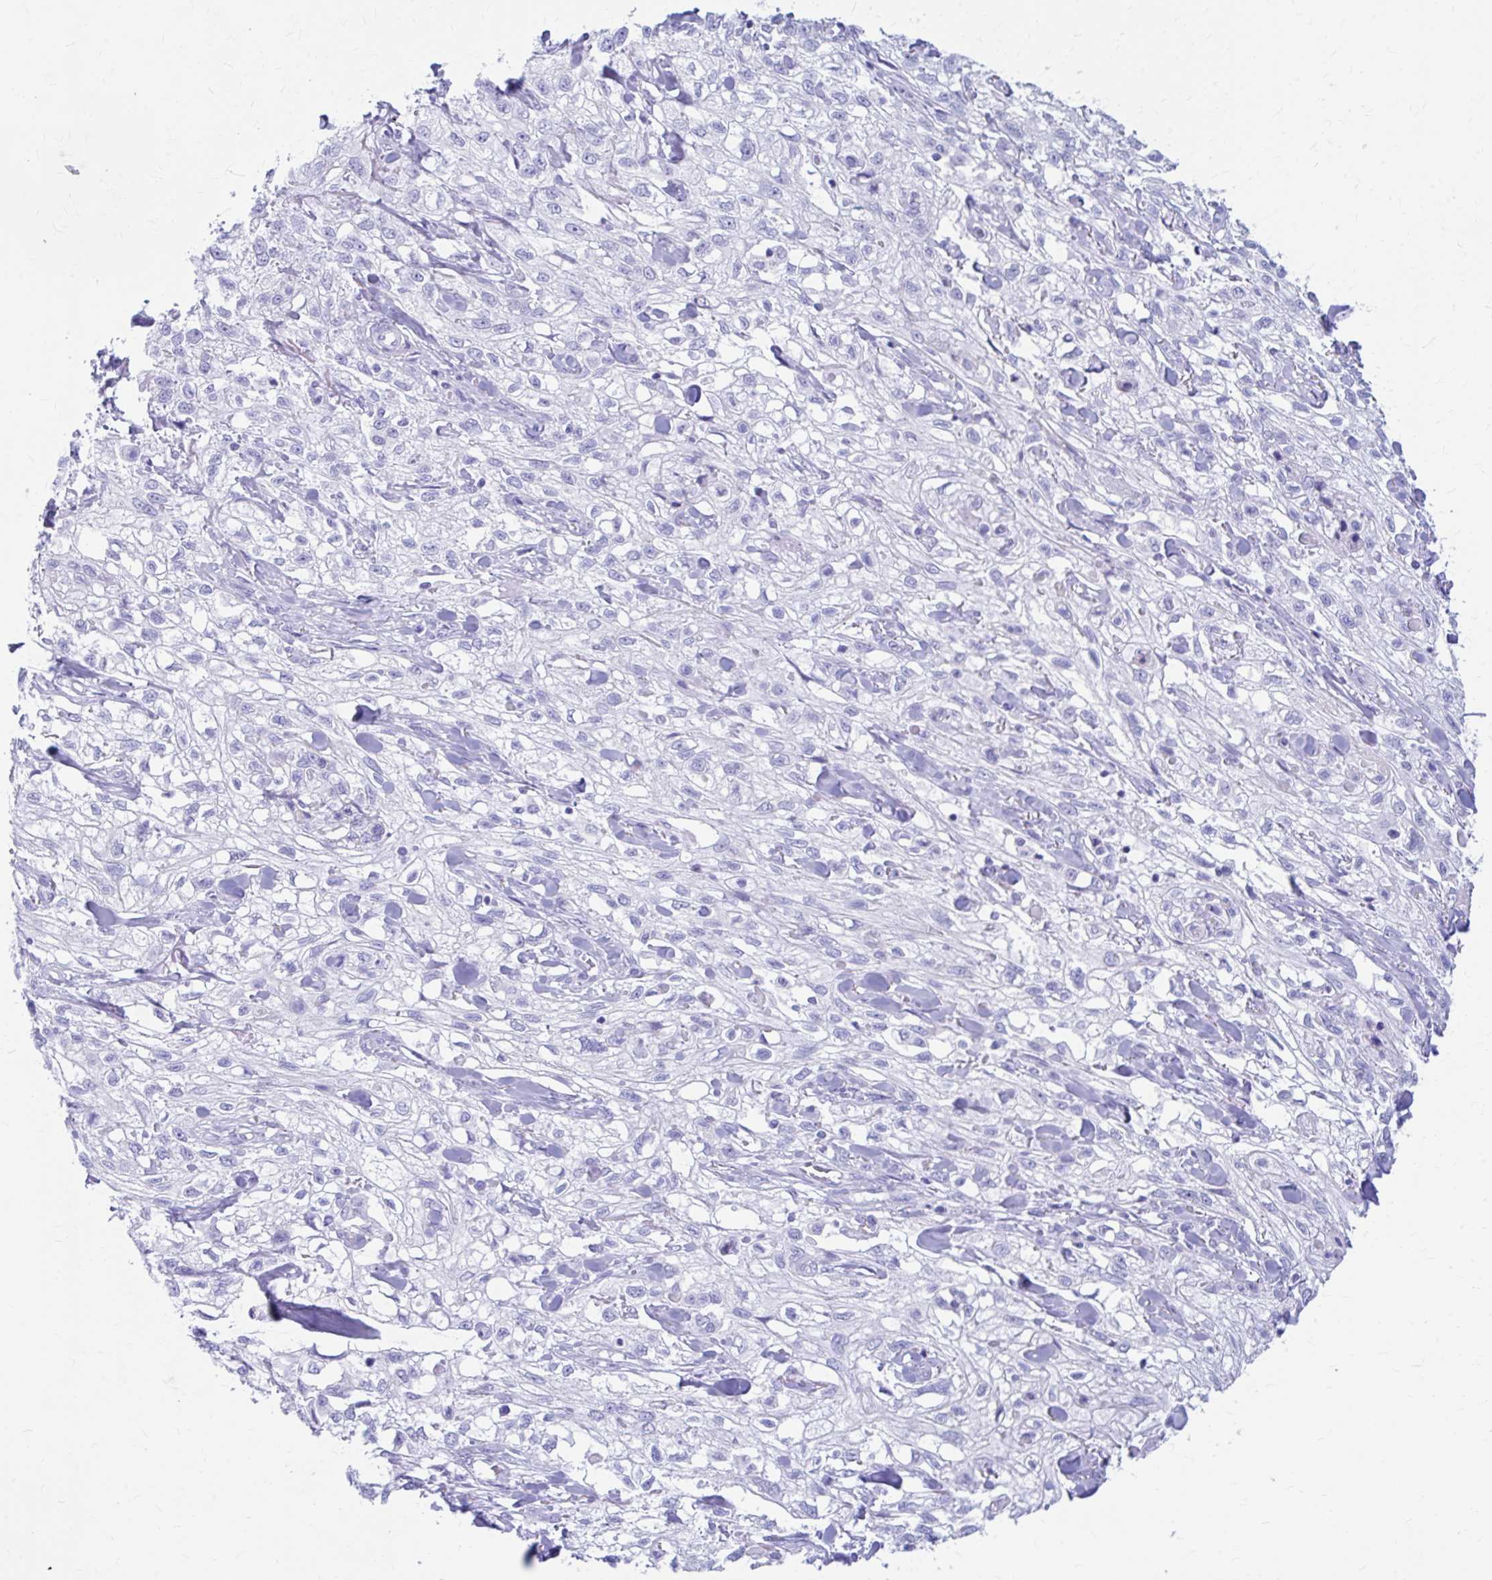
{"staining": {"intensity": "negative", "quantity": "none", "location": "none"}, "tissue": "skin cancer", "cell_type": "Tumor cells", "image_type": "cancer", "snomed": [{"axis": "morphology", "description": "Squamous cell carcinoma, NOS"}, {"axis": "topography", "description": "Skin"}, {"axis": "topography", "description": "Vulva"}], "caption": "Immunohistochemical staining of skin cancer displays no significant staining in tumor cells.", "gene": "NSG2", "patient": {"sex": "female", "age": 86}}